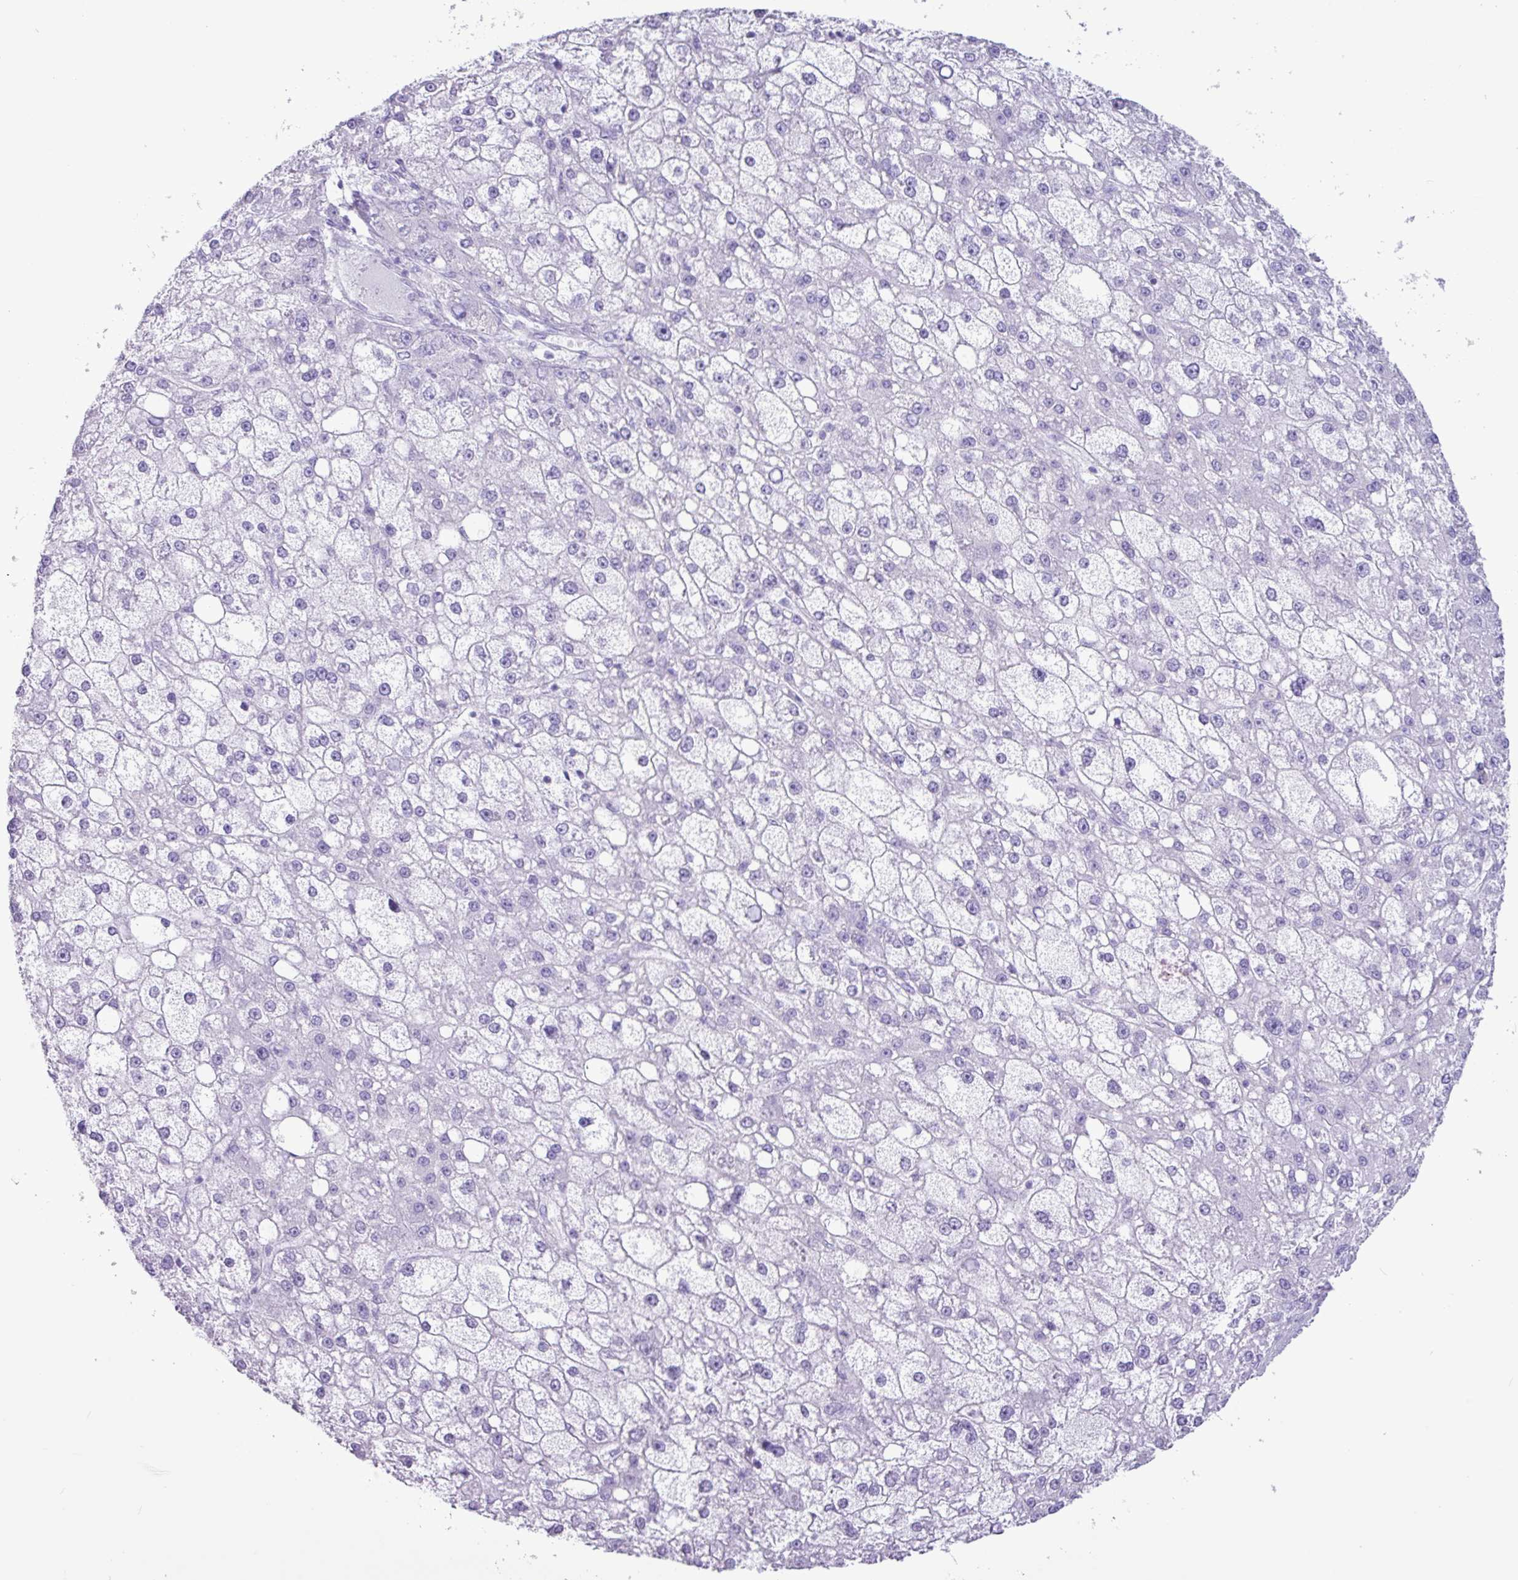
{"staining": {"intensity": "negative", "quantity": "none", "location": "none"}, "tissue": "liver cancer", "cell_type": "Tumor cells", "image_type": "cancer", "snomed": [{"axis": "morphology", "description": "Carcinoma, Hepatocellular, NOS"}, {"axis": "topography", "description": "Liver"}], "caption": "Histopathology image shows no significant protein expression in tumor cells of liver cancer (hepatocellular carcinoma). (DAB (3,3'-diaminobenzidine) immunohistochemistry (IHC), high magnification).", "gene": "CKMT2", "patient": {"sex": "male", "age": 67}}